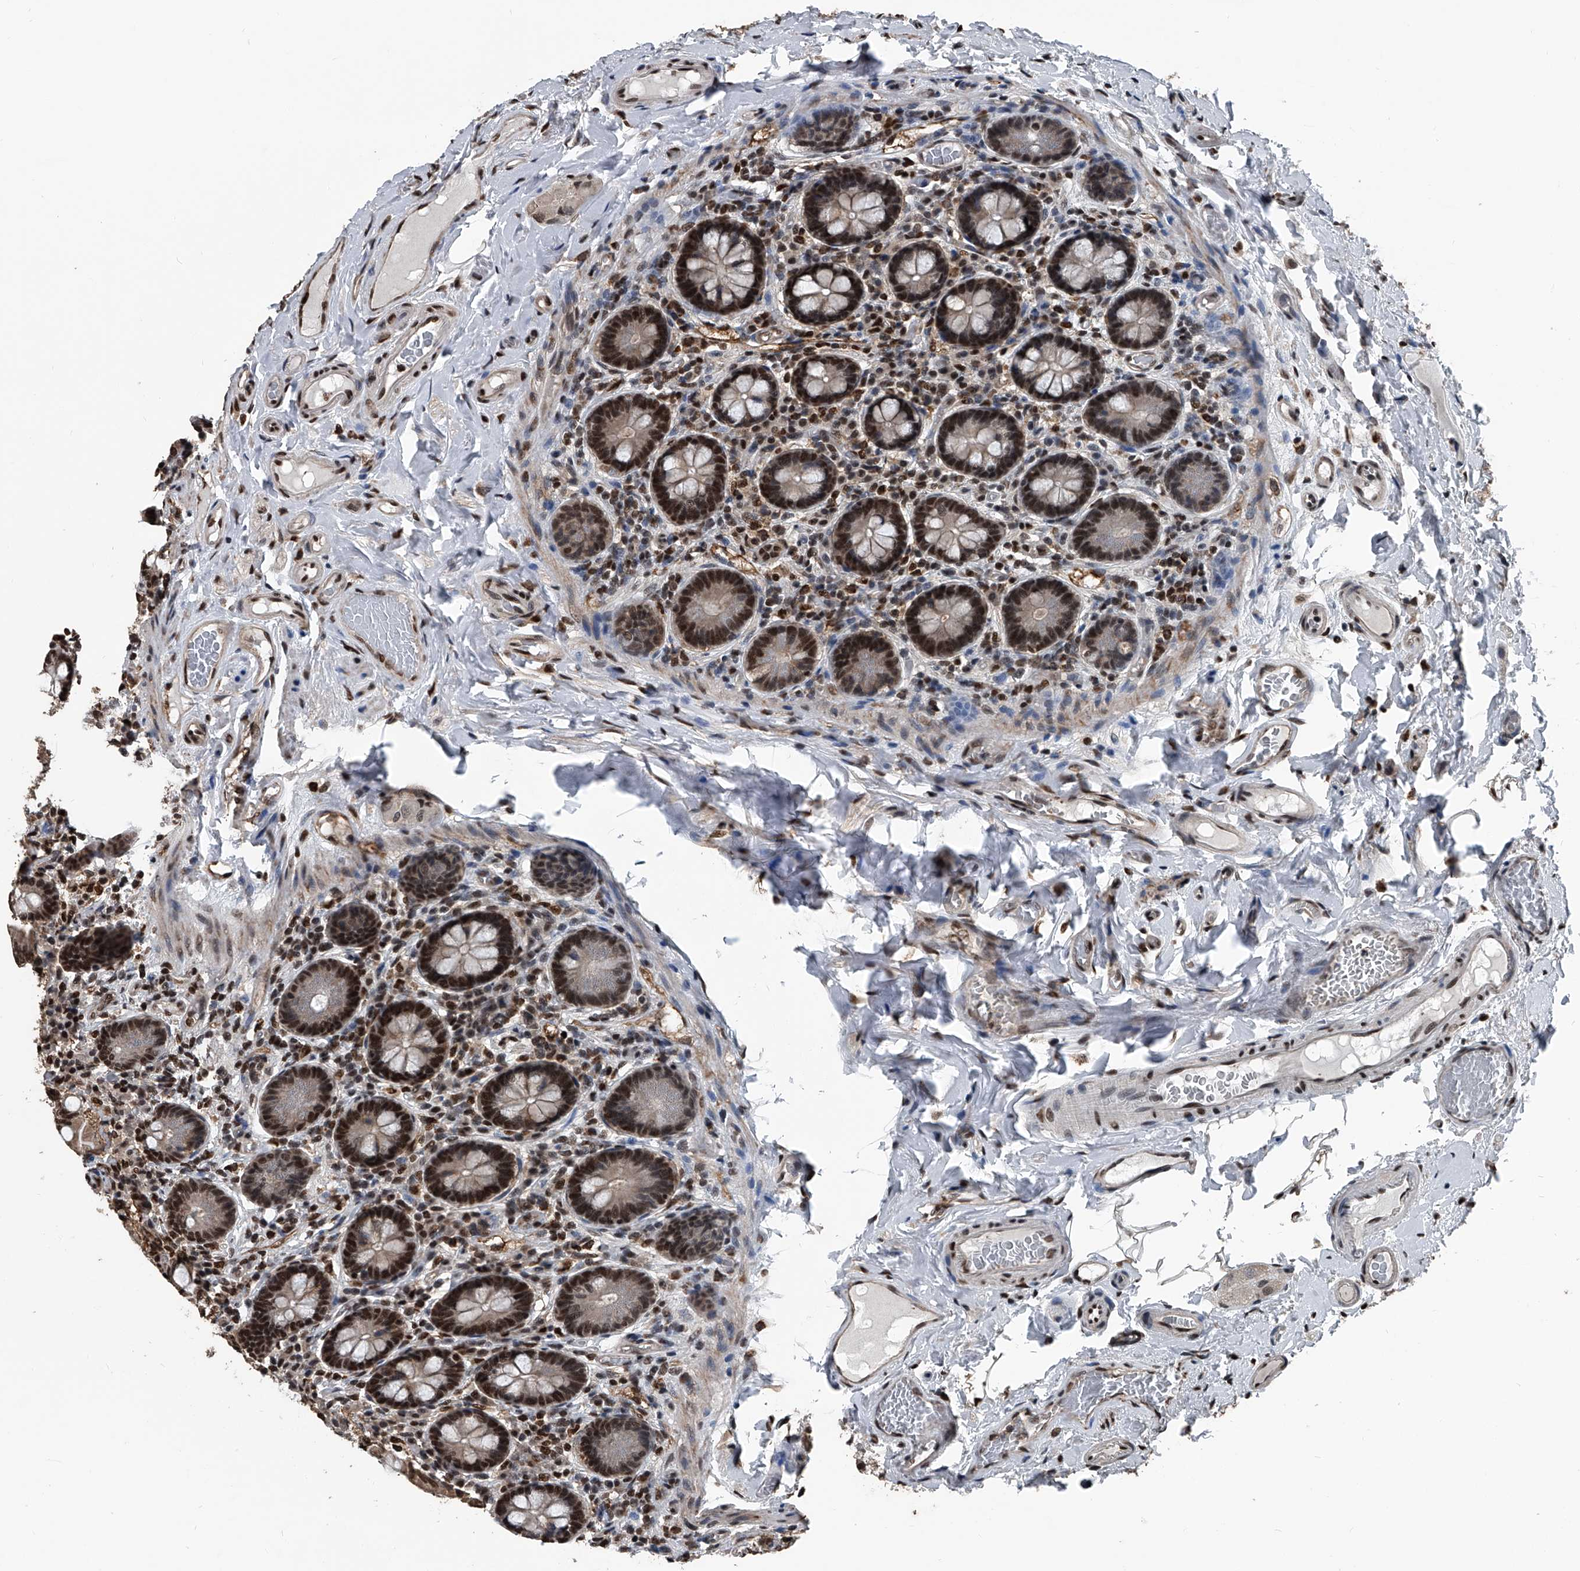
{"staining": {"intensity": "strong", "quantity": ">75%", "location": "nuclear"}, "tissue": "small intestine", "cell_type": "Glandular cells", "image_type": "normal", "snomed": [{"axis": "morphology", "description": "Normal tissue, NOS"}, {"axis": "topography", "description": "Small intestine"}], "caption": "Protein staining displays strong nuclear positivity in approximately >75% of glandular cells in unremarkable small intestine. (DAB IHC, brown staining for protein, blue staining for nuclei).", "gene": "FKBP5", "patient": {"sex": "female", "age": 64}}